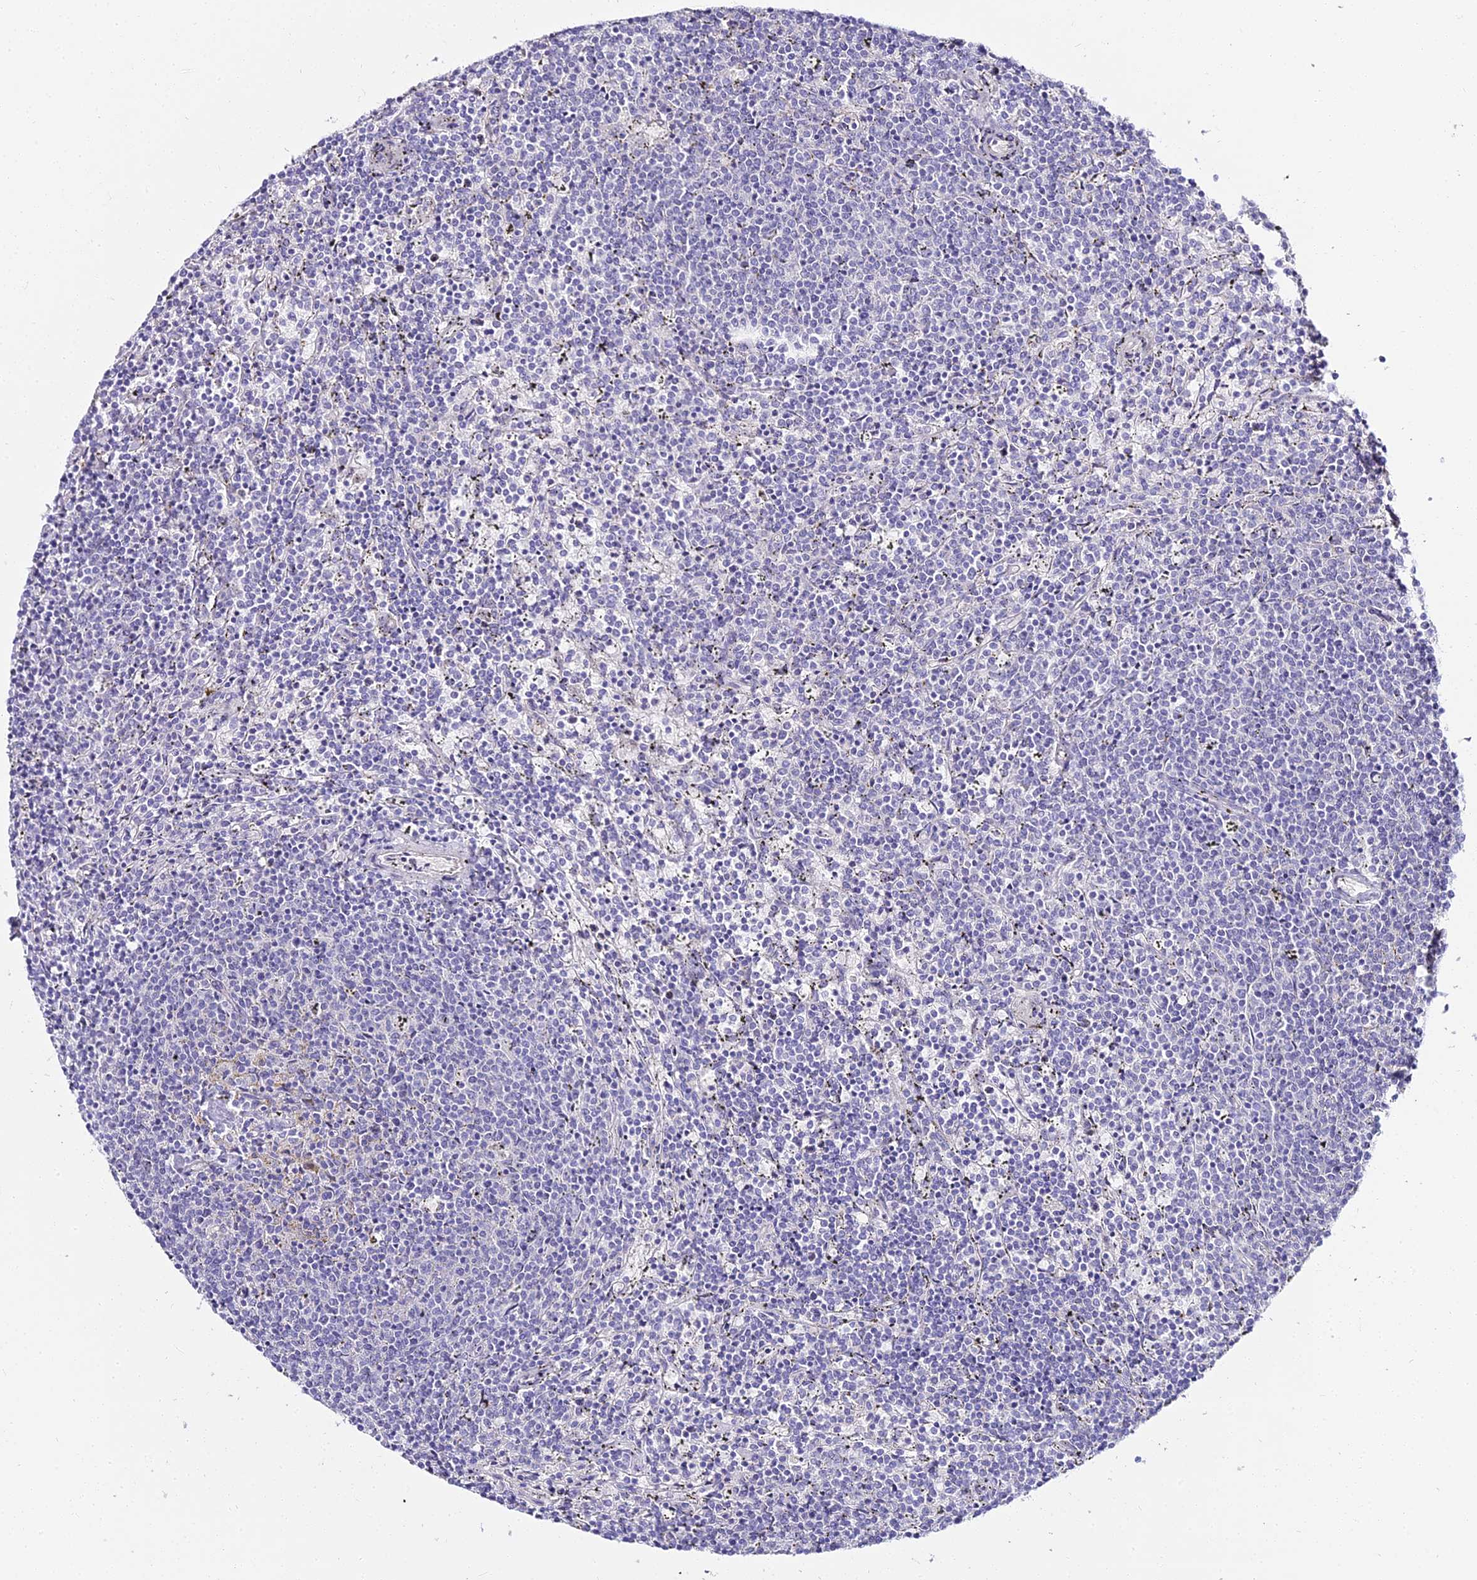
{"staining": {"intensity": "negative", "quantity": "none", "location": "none"}, "tissue": "lymphoma", "cell_type": "Tumor cells", "image_type": "cancer", "snomed": [{"axis": "morphology", "description": "Malignant lymphoma, non-Hodgkin's type, Low grade"}, {"axis": "topography", "description": "Spleen"}], "caption": "Immunohistochemical staining of human malignant lymphoma, non-Hodgkin's type (low-grade) exhibits no significant expression in tumor cells.", "gene": "ALPG", "patient": {"sex": "female", "age": 50}}